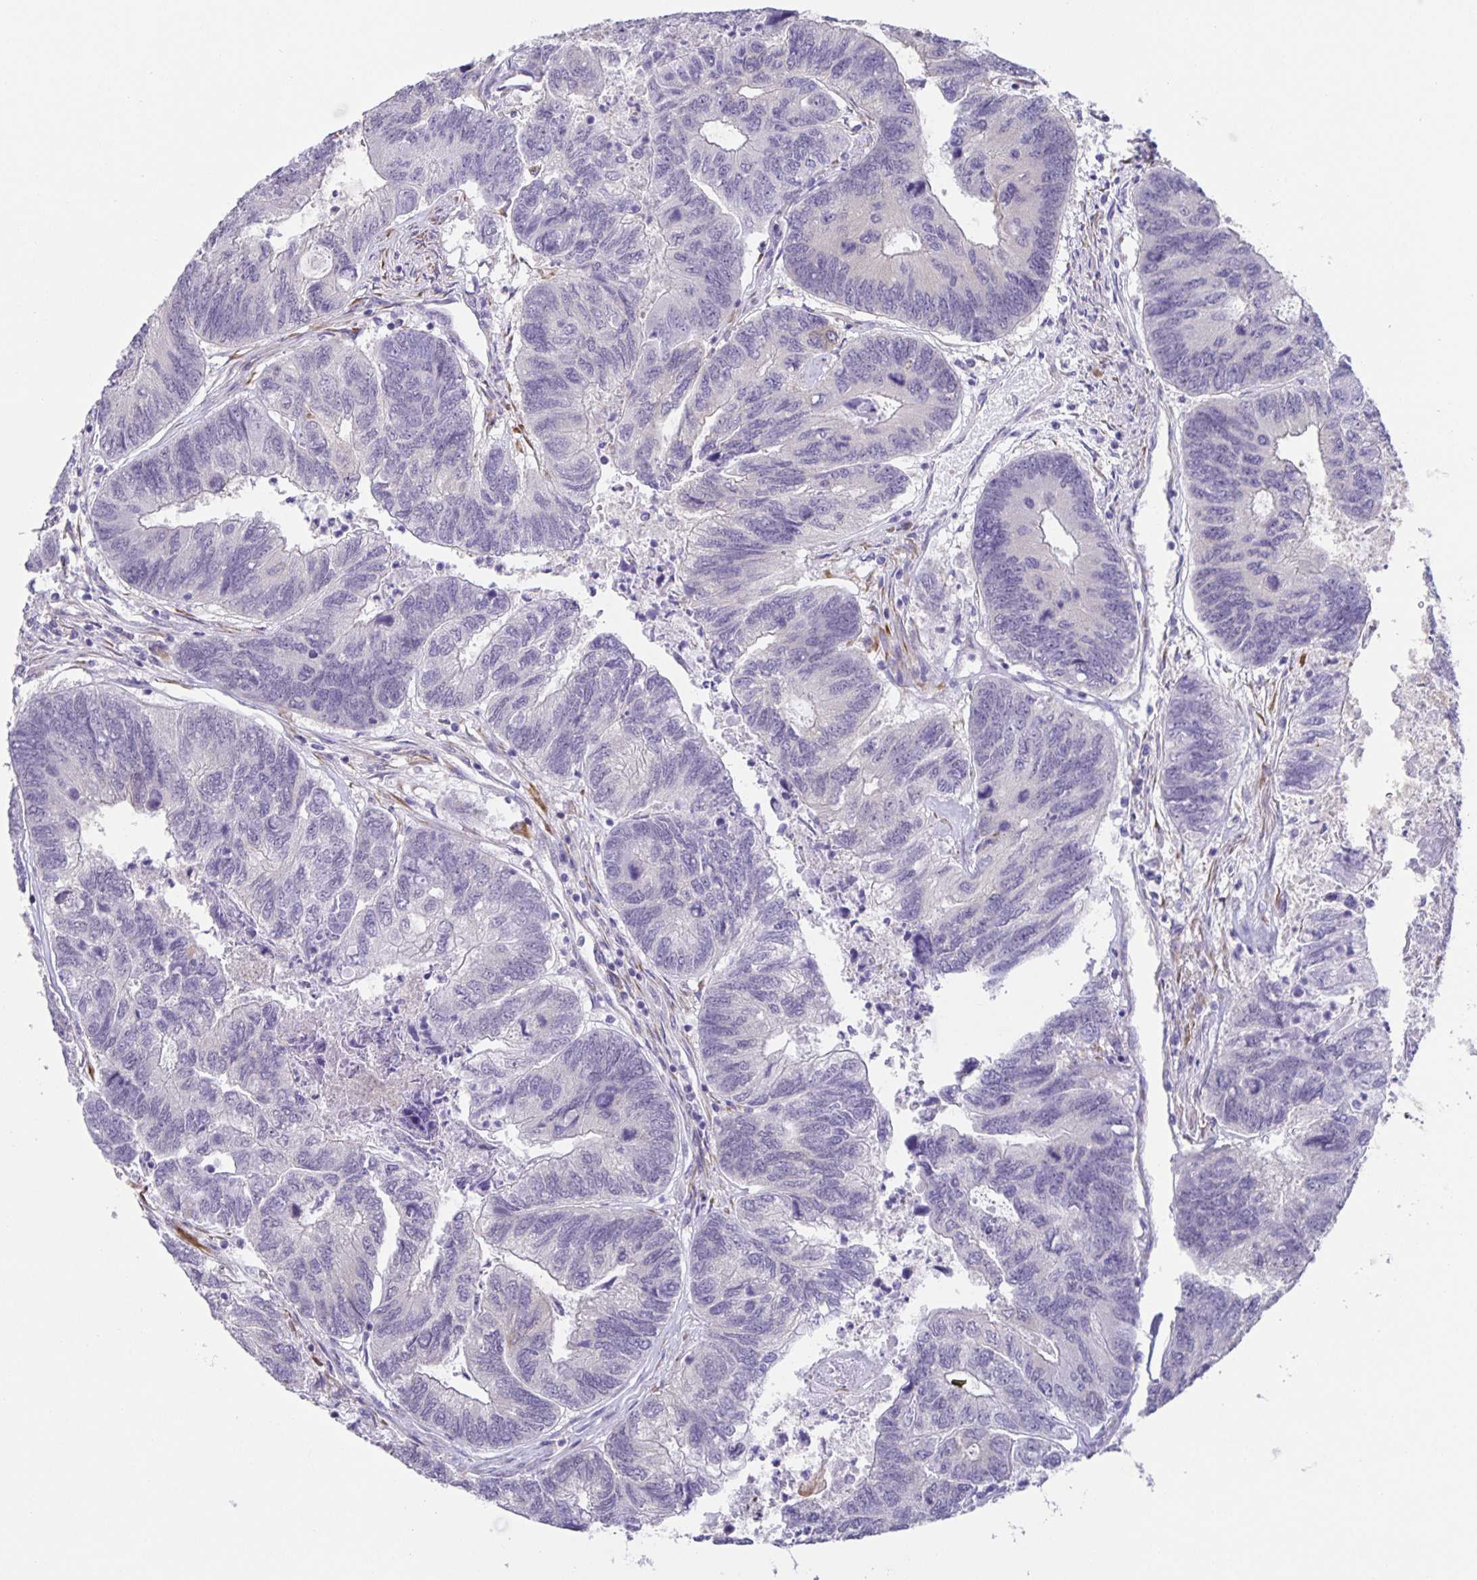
{"staining": {"intensity": "negative", "quantity": "none", "location": "none"}, "tissue": "colorectal cancer", "cell_type": "Tumor cells", "image_type": "cancer", "snomed": [{"axis": "morphology", "description": "Adenocarcinoma, NOS"}, {"axis": "topography", "description": "Colon"}], "caption": "IHC micrograph of human colorectal adenocarcinoma stained for a protein (brown), which reveals no expression in tumor cells. Brightfield microscopy of IHC stained with DAB (brown) and hematoxylin (blue), captured at high magnification.", "gene": "PRR36", "patient": {"sex": "female", "age": 67}}